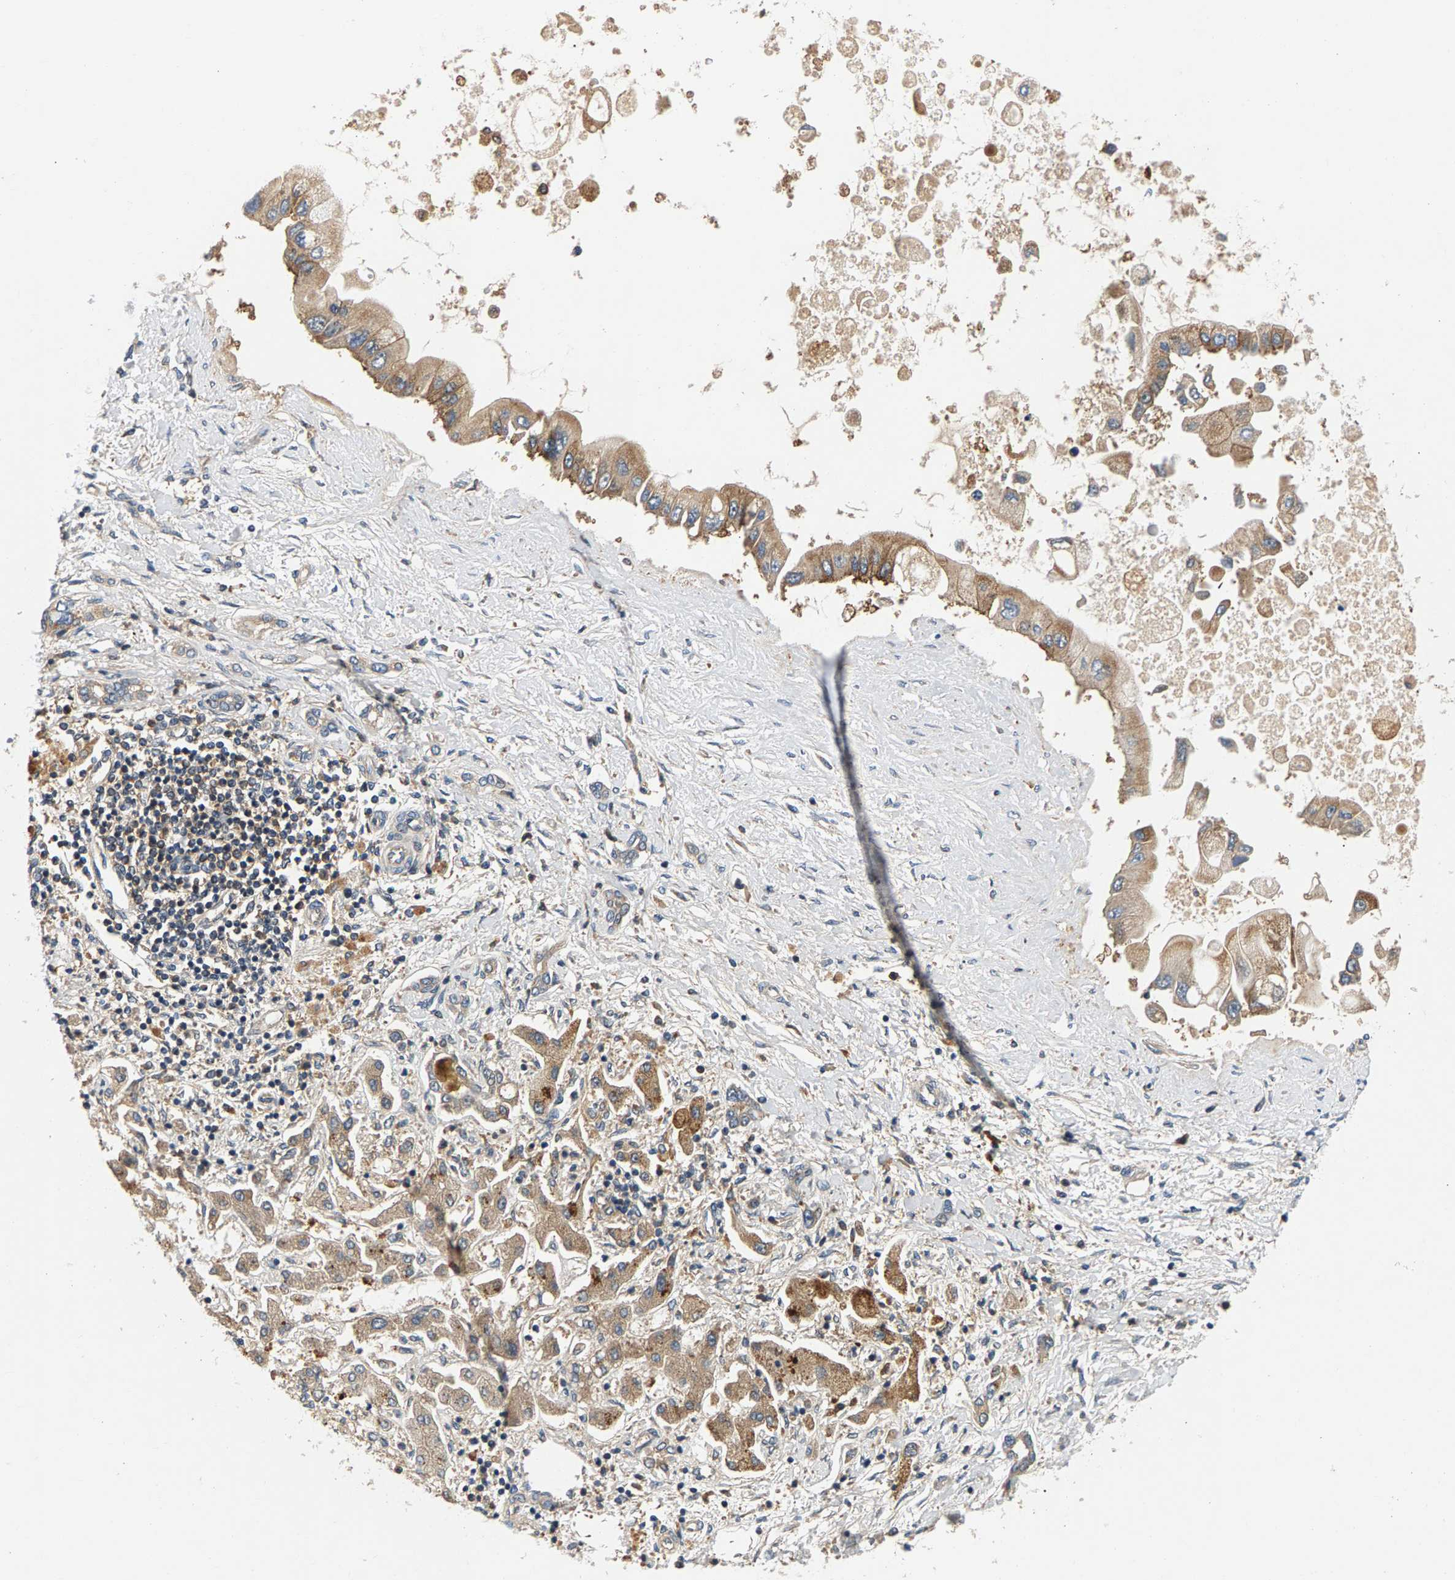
{"staining": {"intensity": "weak", "quantity": ">75%", "location": "cytoplasmic/membranous"}, "tissue": "liver cancer", "cell_type": "Tumor cells", "image_type": "cancer", "snomed": [{"axis": "morphology", "description": "Cholangiocarcinoma"}, {"axis": "topography", "description": "Liver"}], "caption": "A high-resolution photomicrograph shows IHC staining of cholangiocarcinoma (liver), which demonstrates weak cytoplasmic/membranous expression in approximately >75% of tumor cells.", "gene": "FAM78A", "patient": {"sex": "male", "age": 50}}